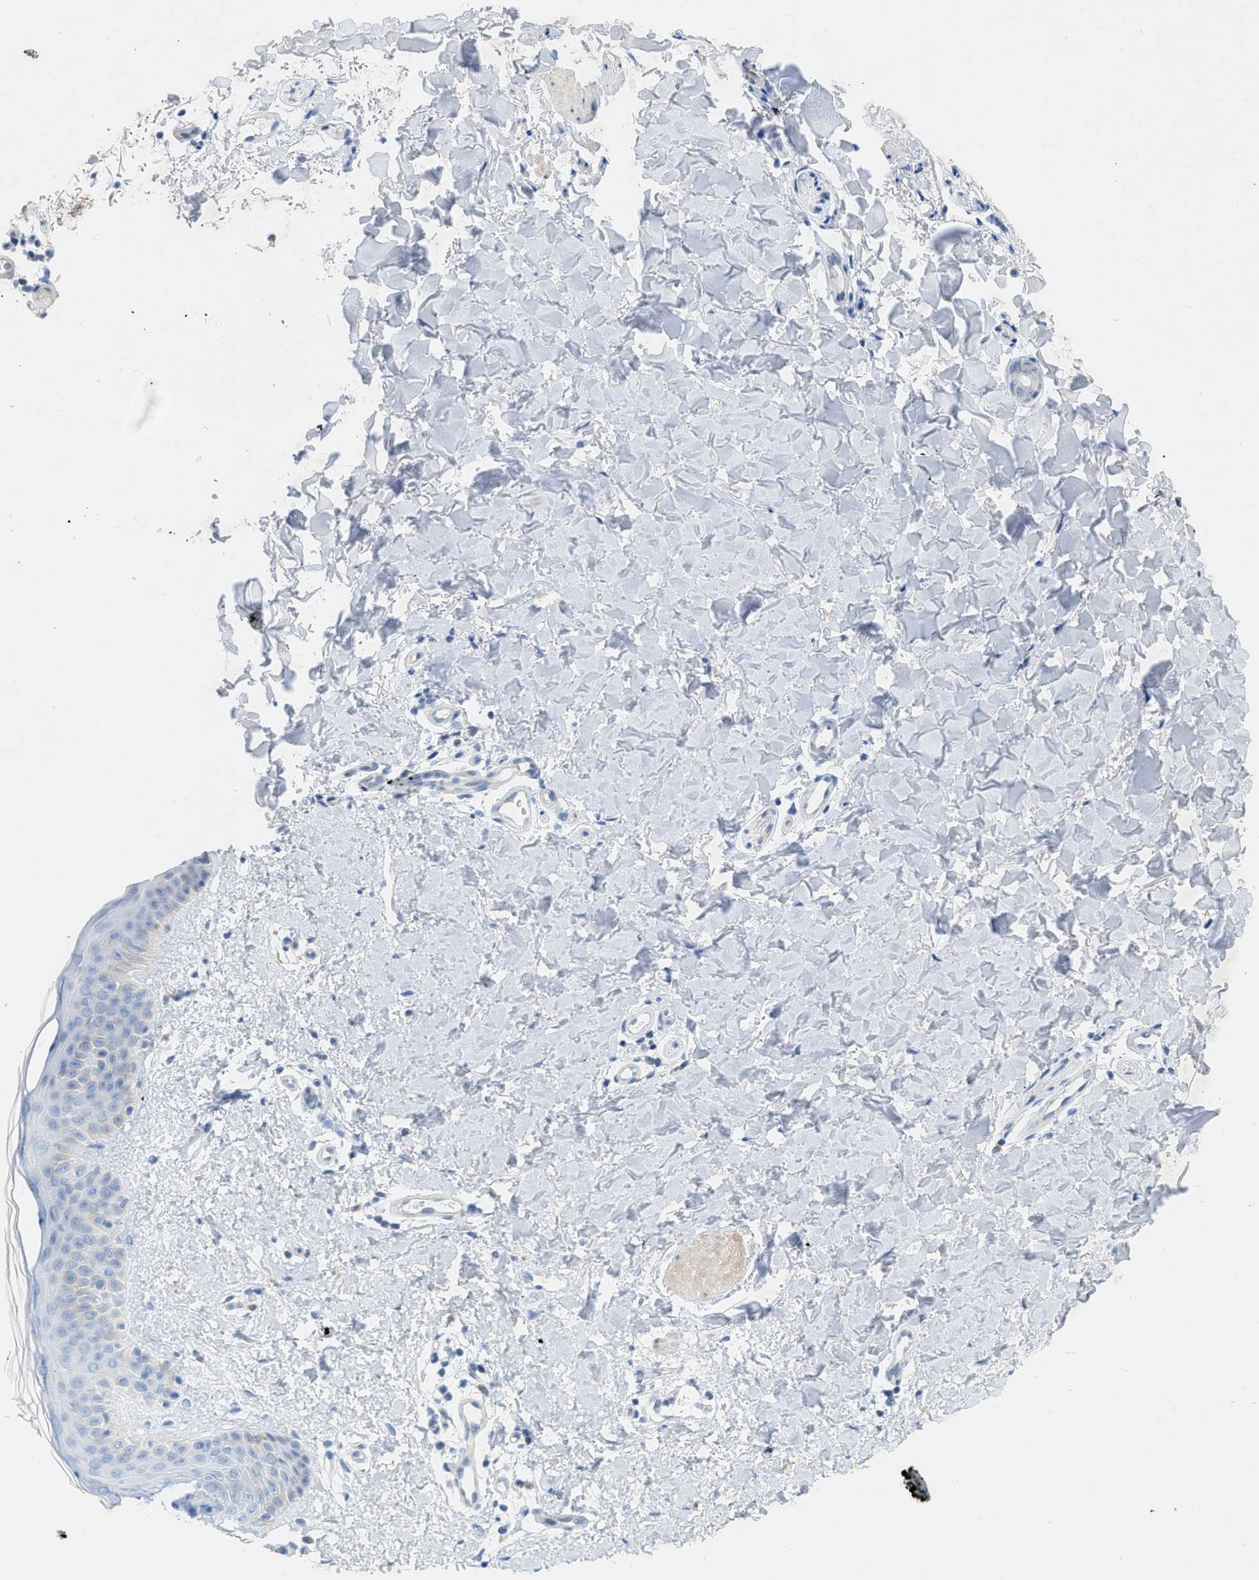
{"staining": {"intensity": "negative", "quantity": "none", "location": "none"}, "tissue": "skin", "cell_type": "Fibroblasts", "image_type": "normal", "snomed": [{"axis": "morphology", "description": "Normal tissue, NOS"}, {"axis": "topography", "description": "Skin"}], "caption": "Skin was stained to show a protein in brown. There is no significant positivity in fibroblasts. The staining was performed using DAB (3,3'-diaminobenzidine) to visualize the protein expression in brown, while the nuclei were stained in blue with hematoxylin (Magnification: 20x).", "gene": "HLTF", "patient": {"sex": "male", "age": 40}}